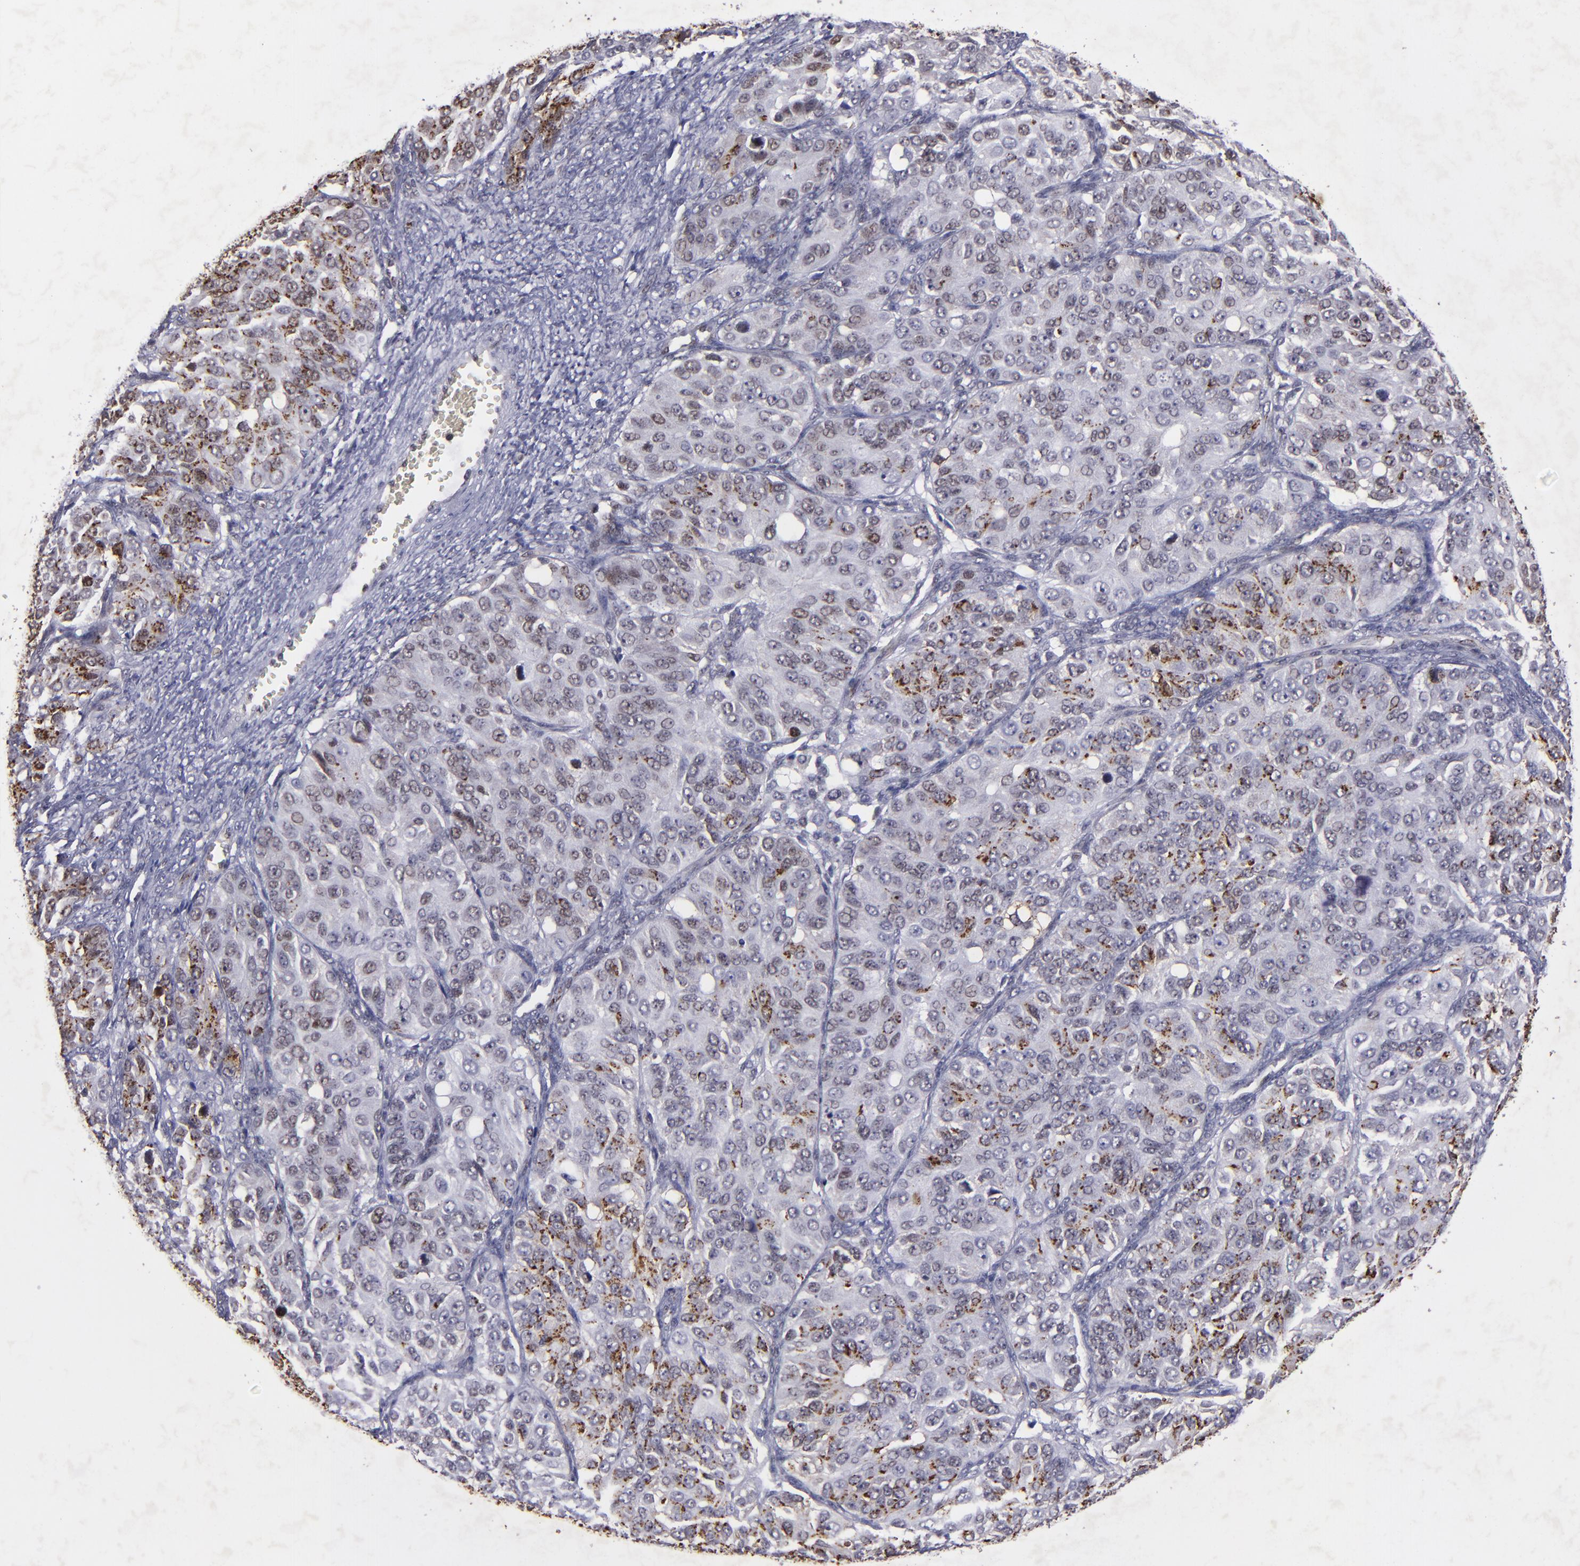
{"staining": {"intensity": "moderate", "quantity": ">75%", "location": "nuclear"}, "tissue": "ovarian cancer", "cell_type": "Tumor cells", "image_type": "cancer", "snomed": [{"axis": "morphology", "description": "Carcinoma, endometroid"}, {"axis": "topography", "description": "Ovary"}], "caption": "Ovarian endometroid carcinoma stained with DAB immunohistochemistry (IHC) reveals medium levels of moderate nuclear expression in approximately >75% of tumor cells.", "gene": "MGMT", "patient": {"sex": "female", "age": 51}}